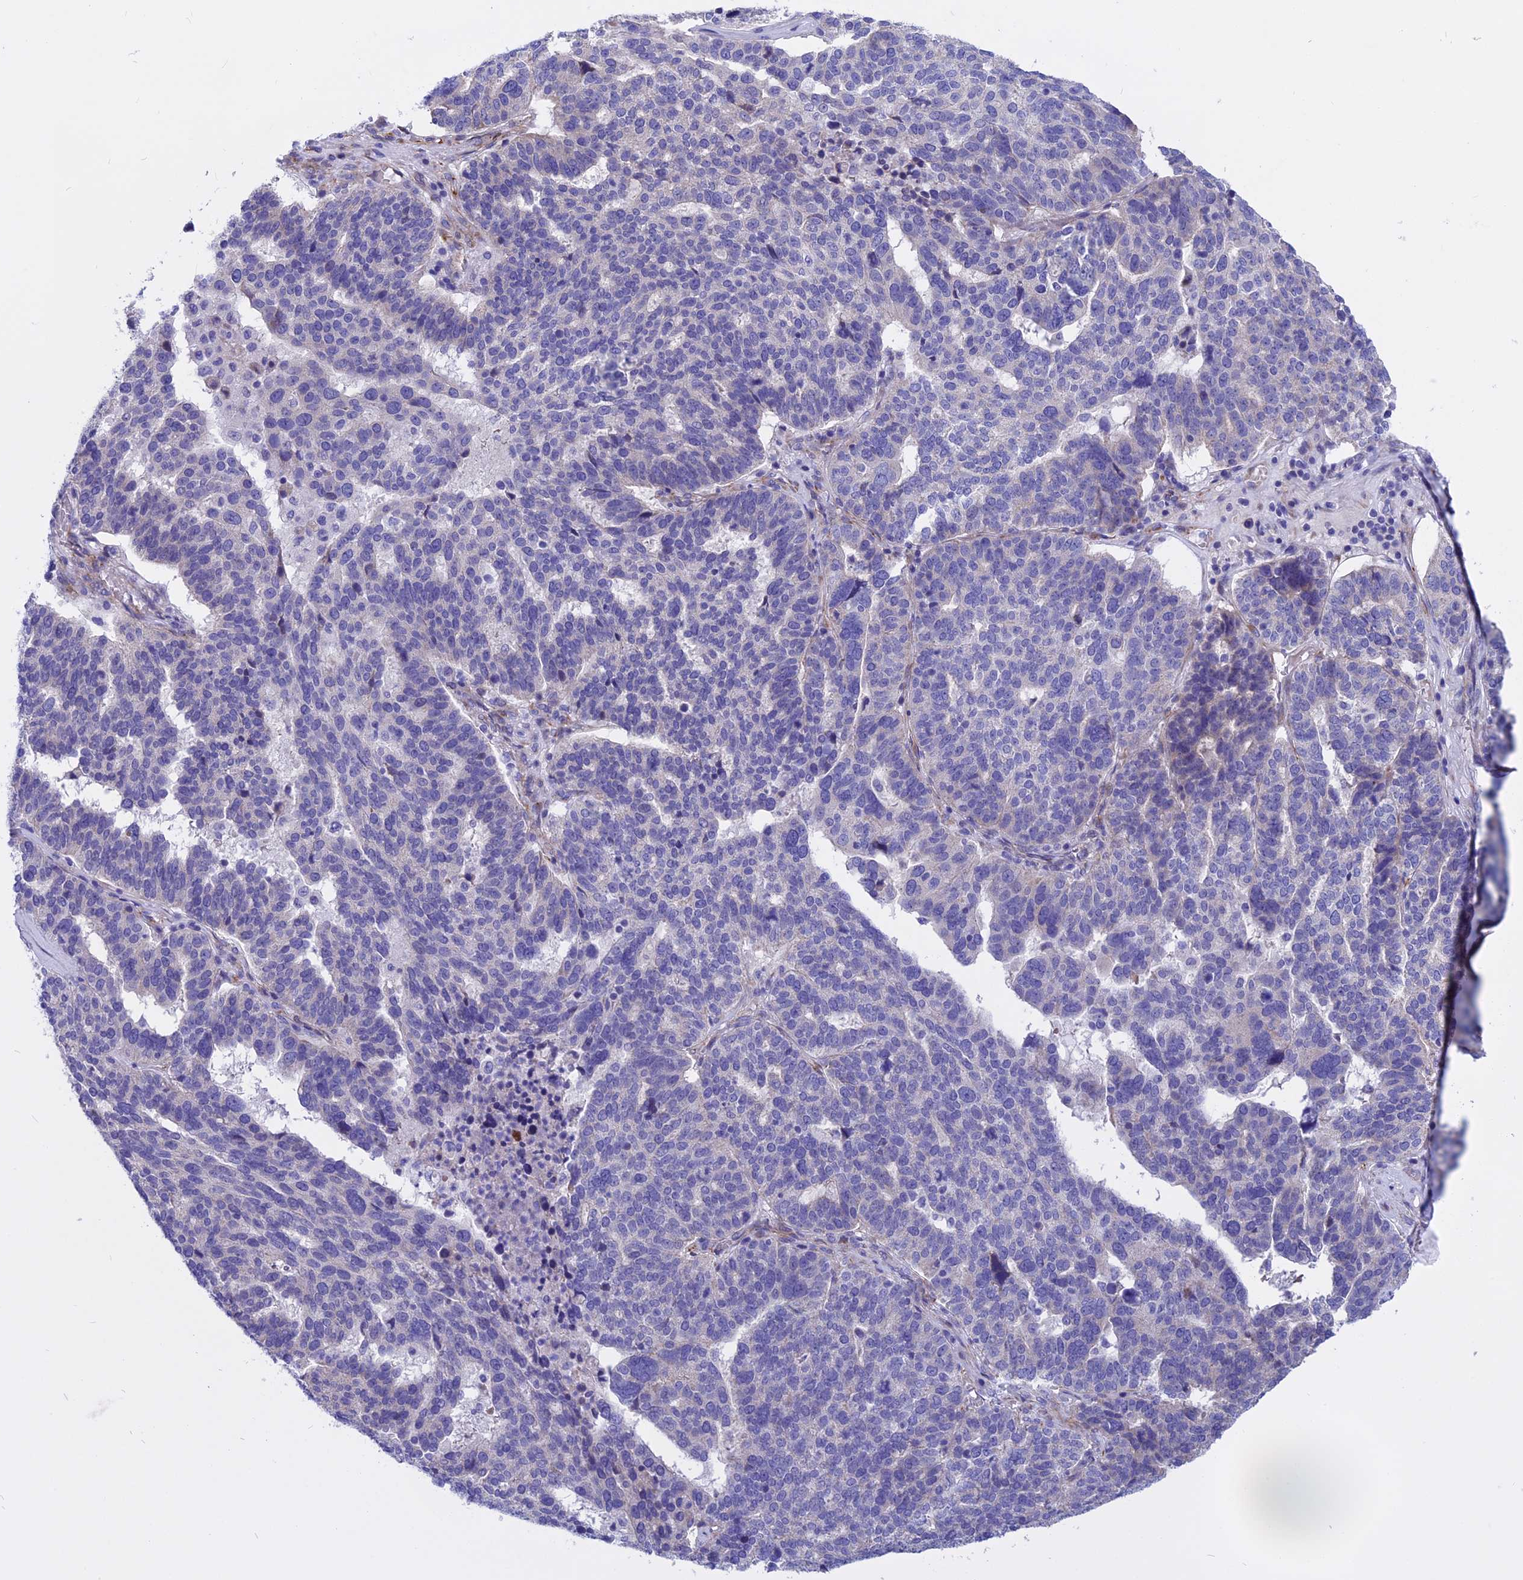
{"staining": {"intensity": "negative", "quantity": "none", "location": "none"}, "tissue": "ovarian cancer", "cell_type": "Tumor cells", "image_type": "cancer", "snomed": [{"axis": "morphology", "description": "Cystadenocarcinoma, serous, NOS"}, {"axis": "topography", "description": "Ovary"}], "caption": "Ovarian cancer stained for a protein using IHC reveals no expression tumor cells.", "gene": "TMEM138", "patient": {"sex": "female", "age": 59}}